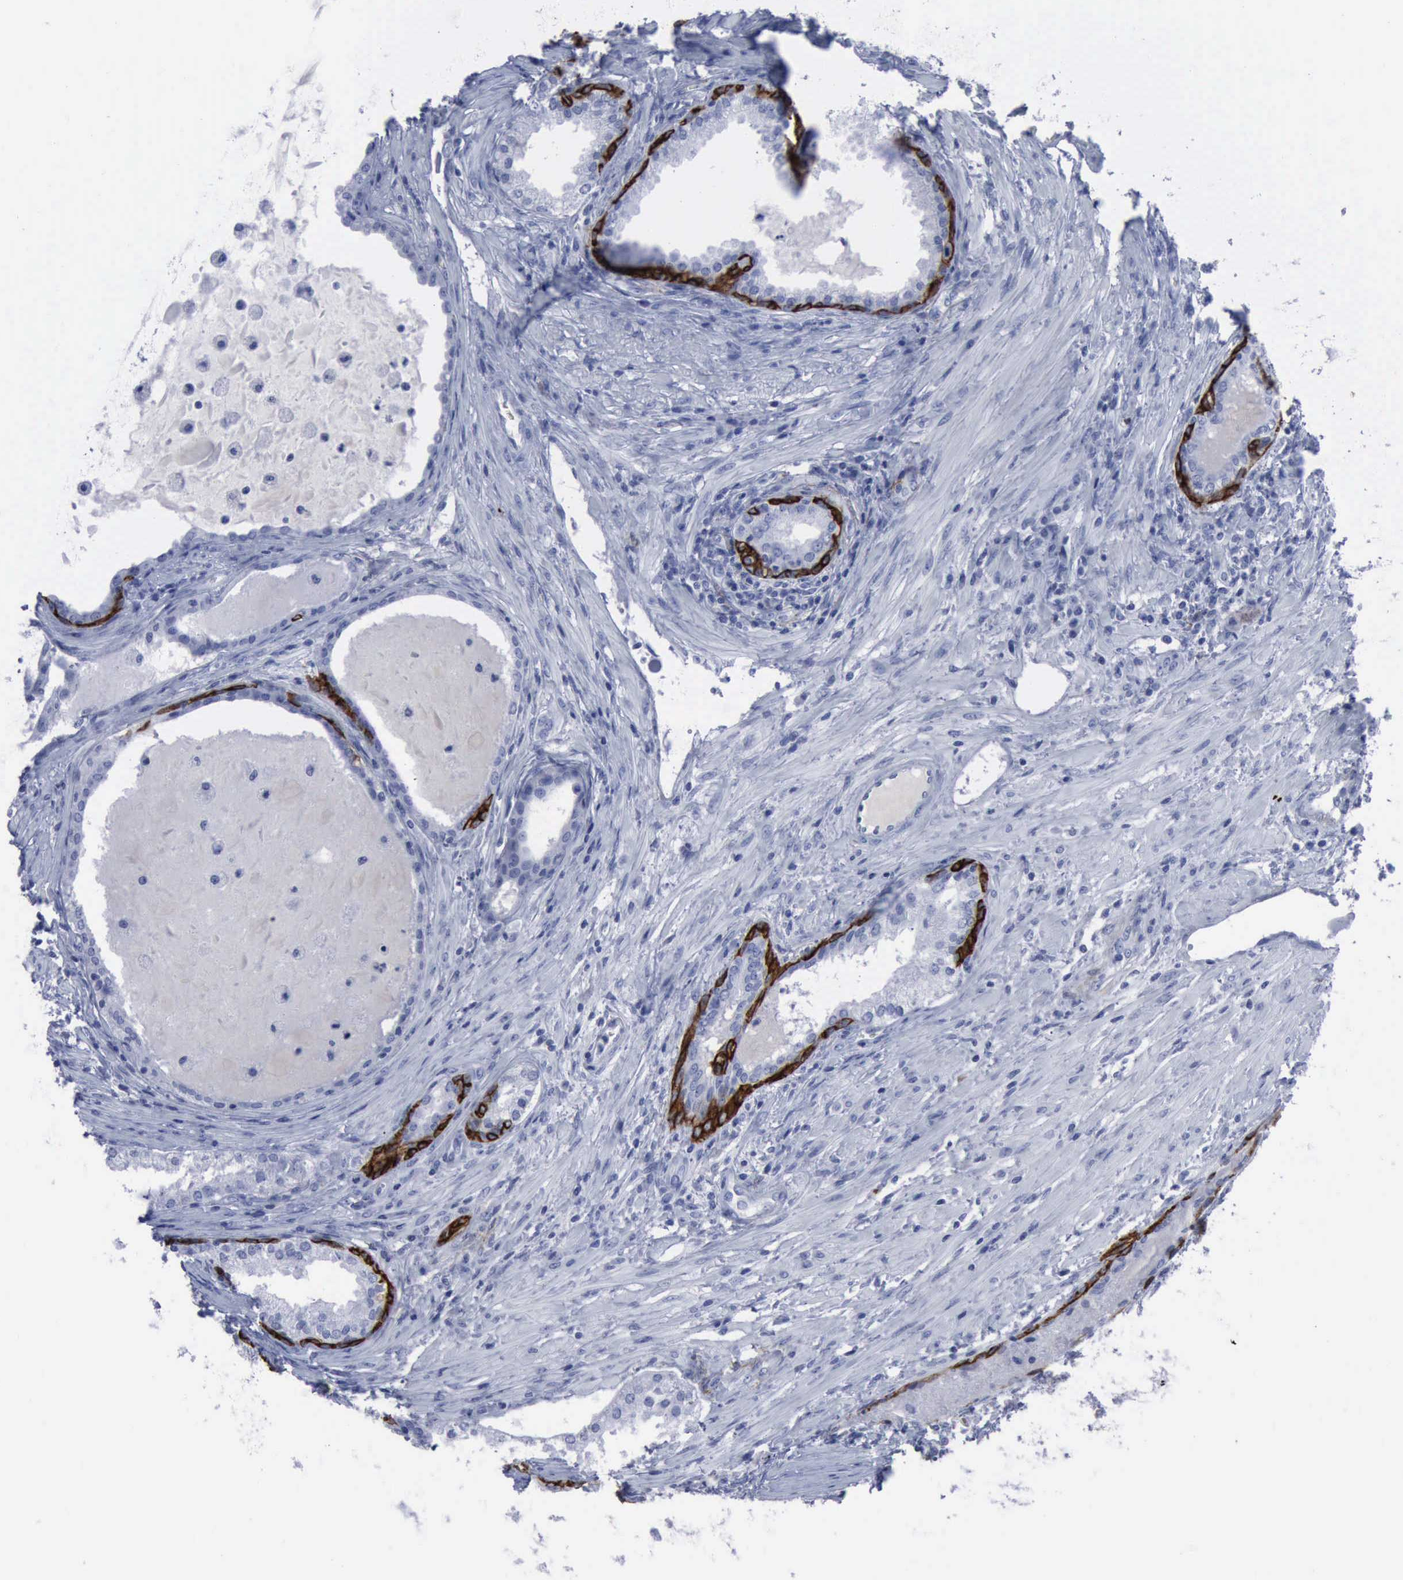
{"staining": {"intensity": "negative", "quantity": "none", "location": "none"}, "tissue": "prostate cancer", "cell_type": "Tumor cells", "image_type": "cancer", "snomed": [{"axis": "morphology", "description": "Adenocarcinoma, Medium grade"}, {"axis": "topography", "description": "Prostate"}], "caption": "There is no significant staining in tumor cells of prostate medium-grade adenocarcinoma.", "gene": "NGFR", "patient": {"sex": "male", "age": 70}}